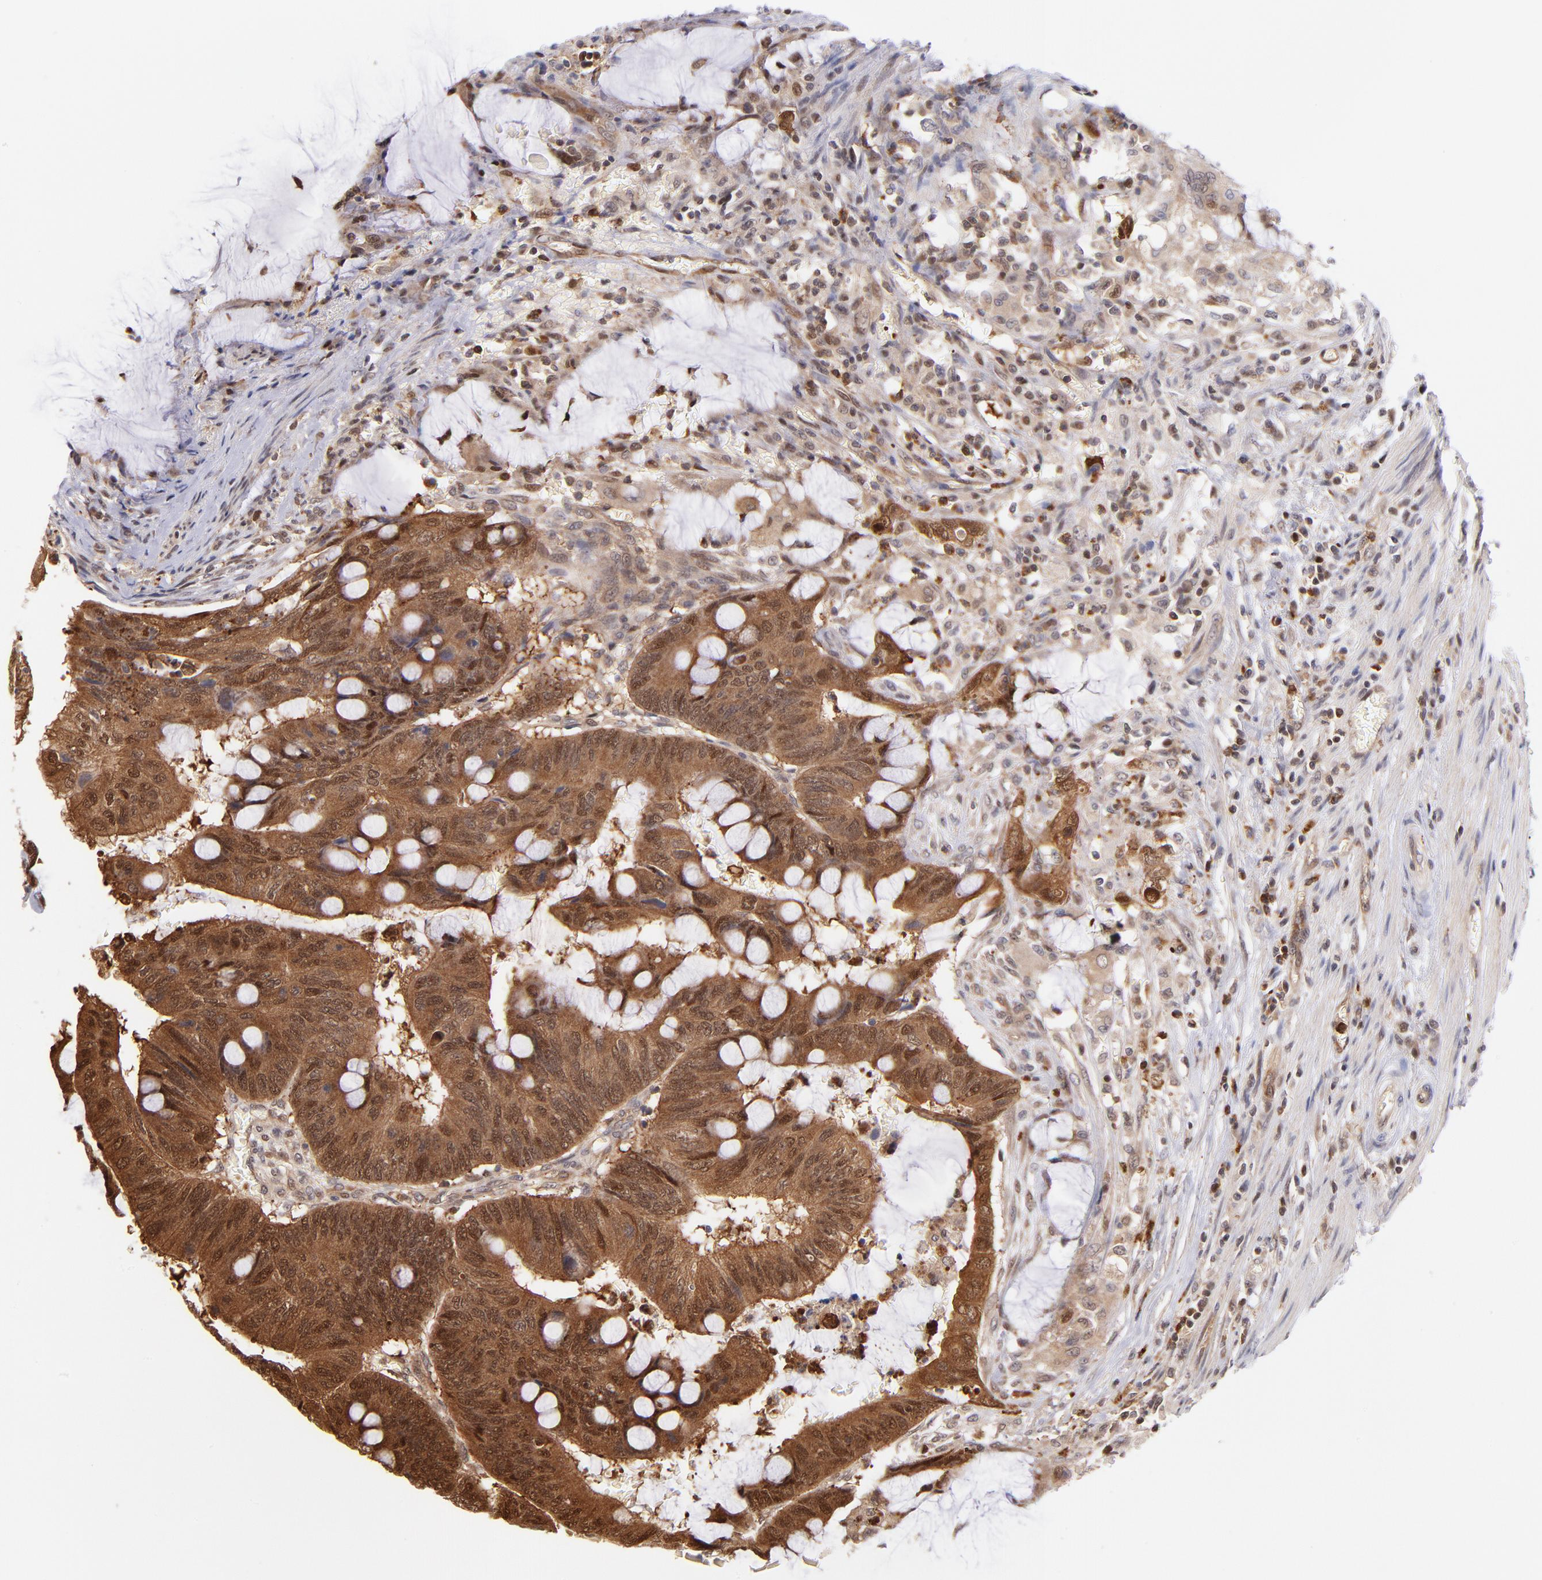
{"staining": {"intensity": "moderate", "quantity": ">75%", "location": "cytoplasmic/membranous,nuclear"}, "tissue": "colorectal cancer", "cell_type": "Tumor cells", "image_type": "cancer", "snomed": [{"axis": "morphology", "description": "Normal tissue, NOS"}, {"axis": "morphology", "description": "Adenocarcinoma, NOS"}, {"axis": "topography", "description": "Rectum"}], "caption": "Protein staining reveals moderate cytoplasmic/membranous and nuclear positivity in approximately >75% of tumor cells in adenocarcinoma (colorectal). (Brightfield microscopy of DAB IHC at high magnification).", "gene": "YWHAB", "patient": {"sex": "male", "age": 92}}